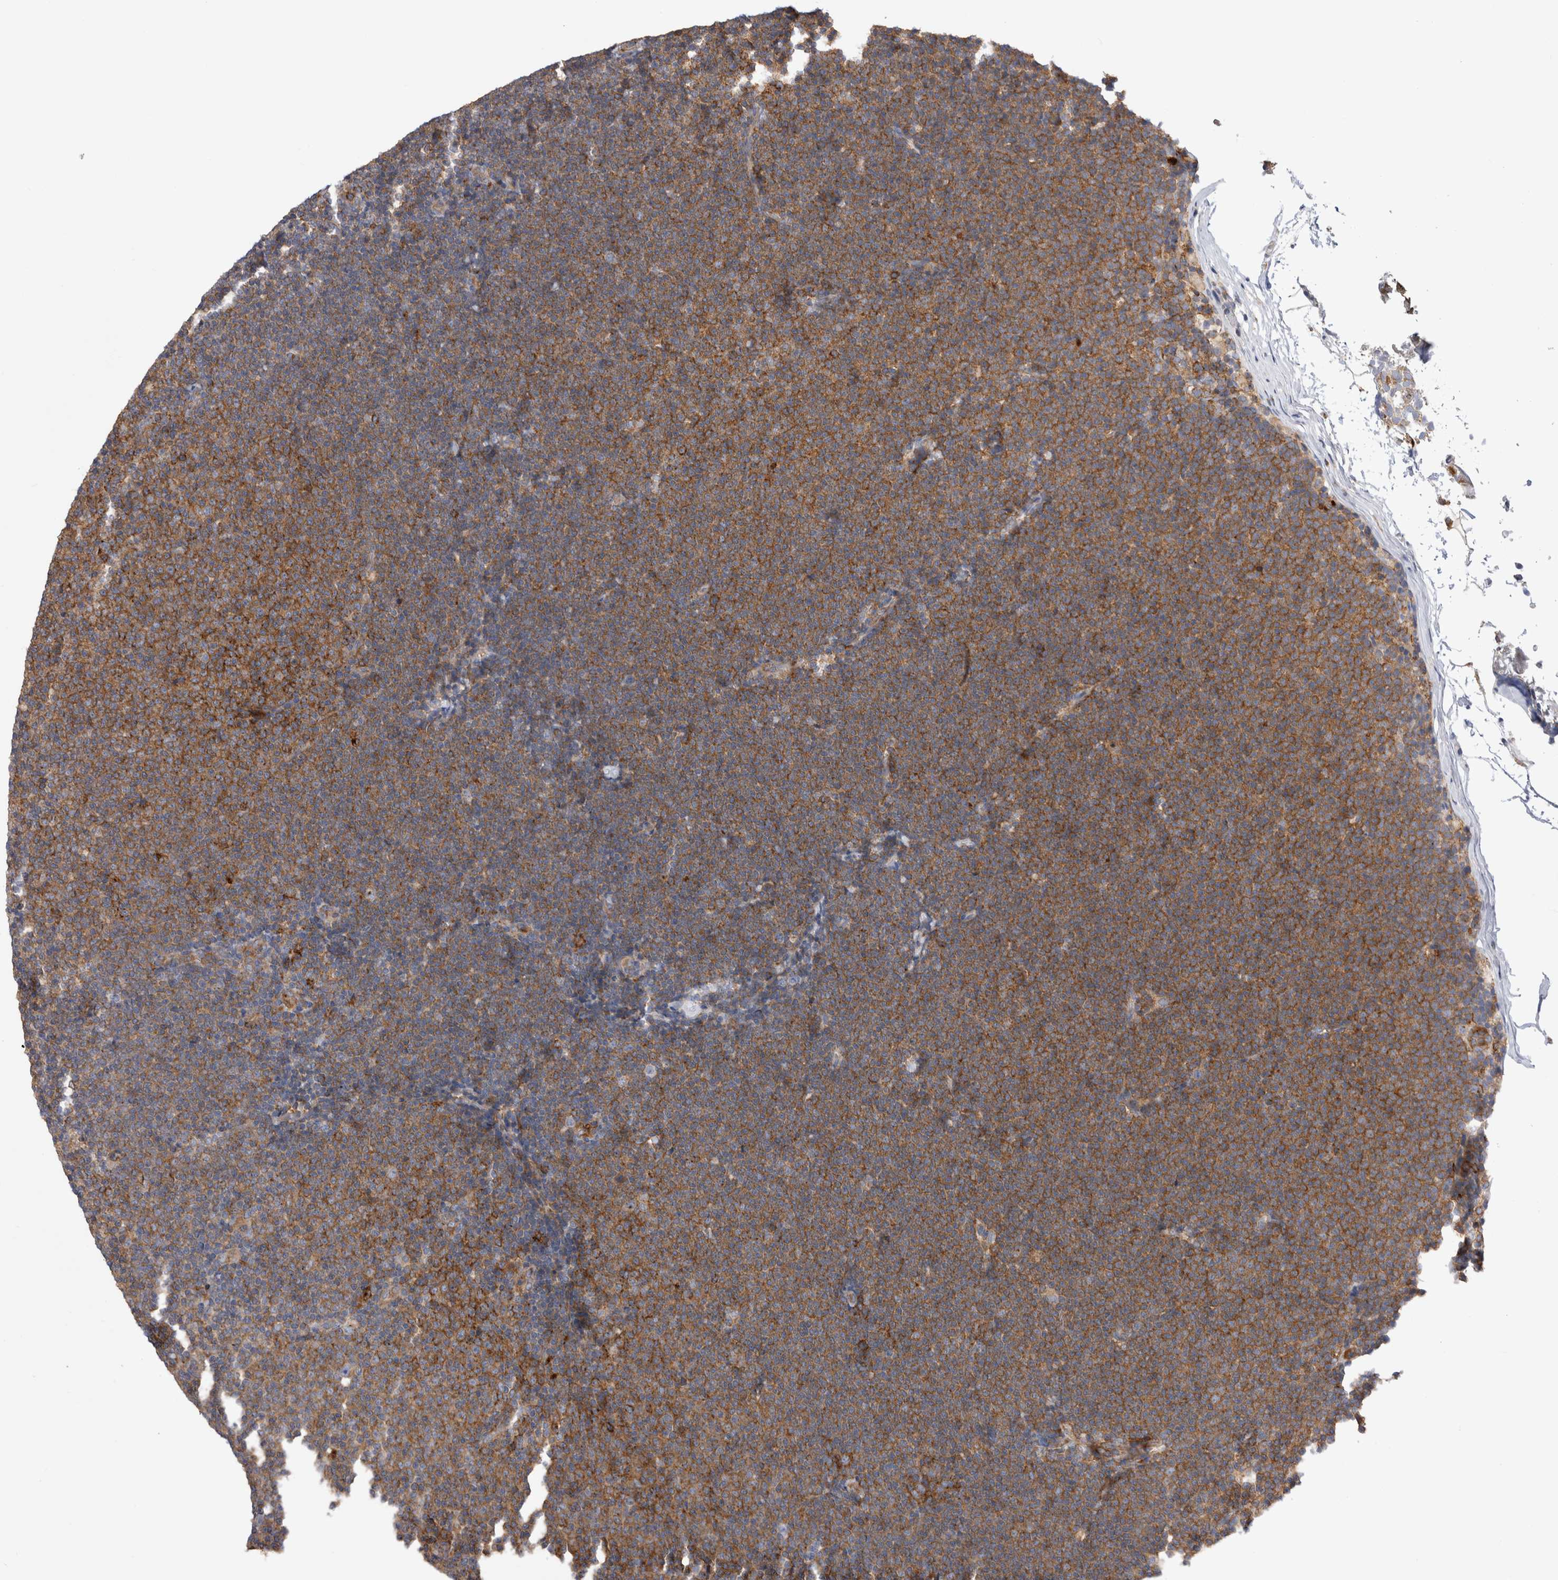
{"staining": {"intensity": "moderate", "quantity": ">75%", "location": "cytoplasmic/membranous"}, "tissue": "lymphoma", "cell_type": "Tumor cells", "image_type": "cancer", "snomed": [{"axis": "morphology", "description": "Malignant lymphoma, non-Hodgkin's type, Low grade"}, {"axis": "topography", "description": "Lymph node"}], "caption": "Immunohistochemical staining of low-grade malignant lymphoma, non-Hodgkin's type exhibits moderate cytoplasmic/membranous protein positivity in approximately >75% of tumor cells.", "gene": "RAB11FIP1", "patient": {"sex": "female", "age": 53}}